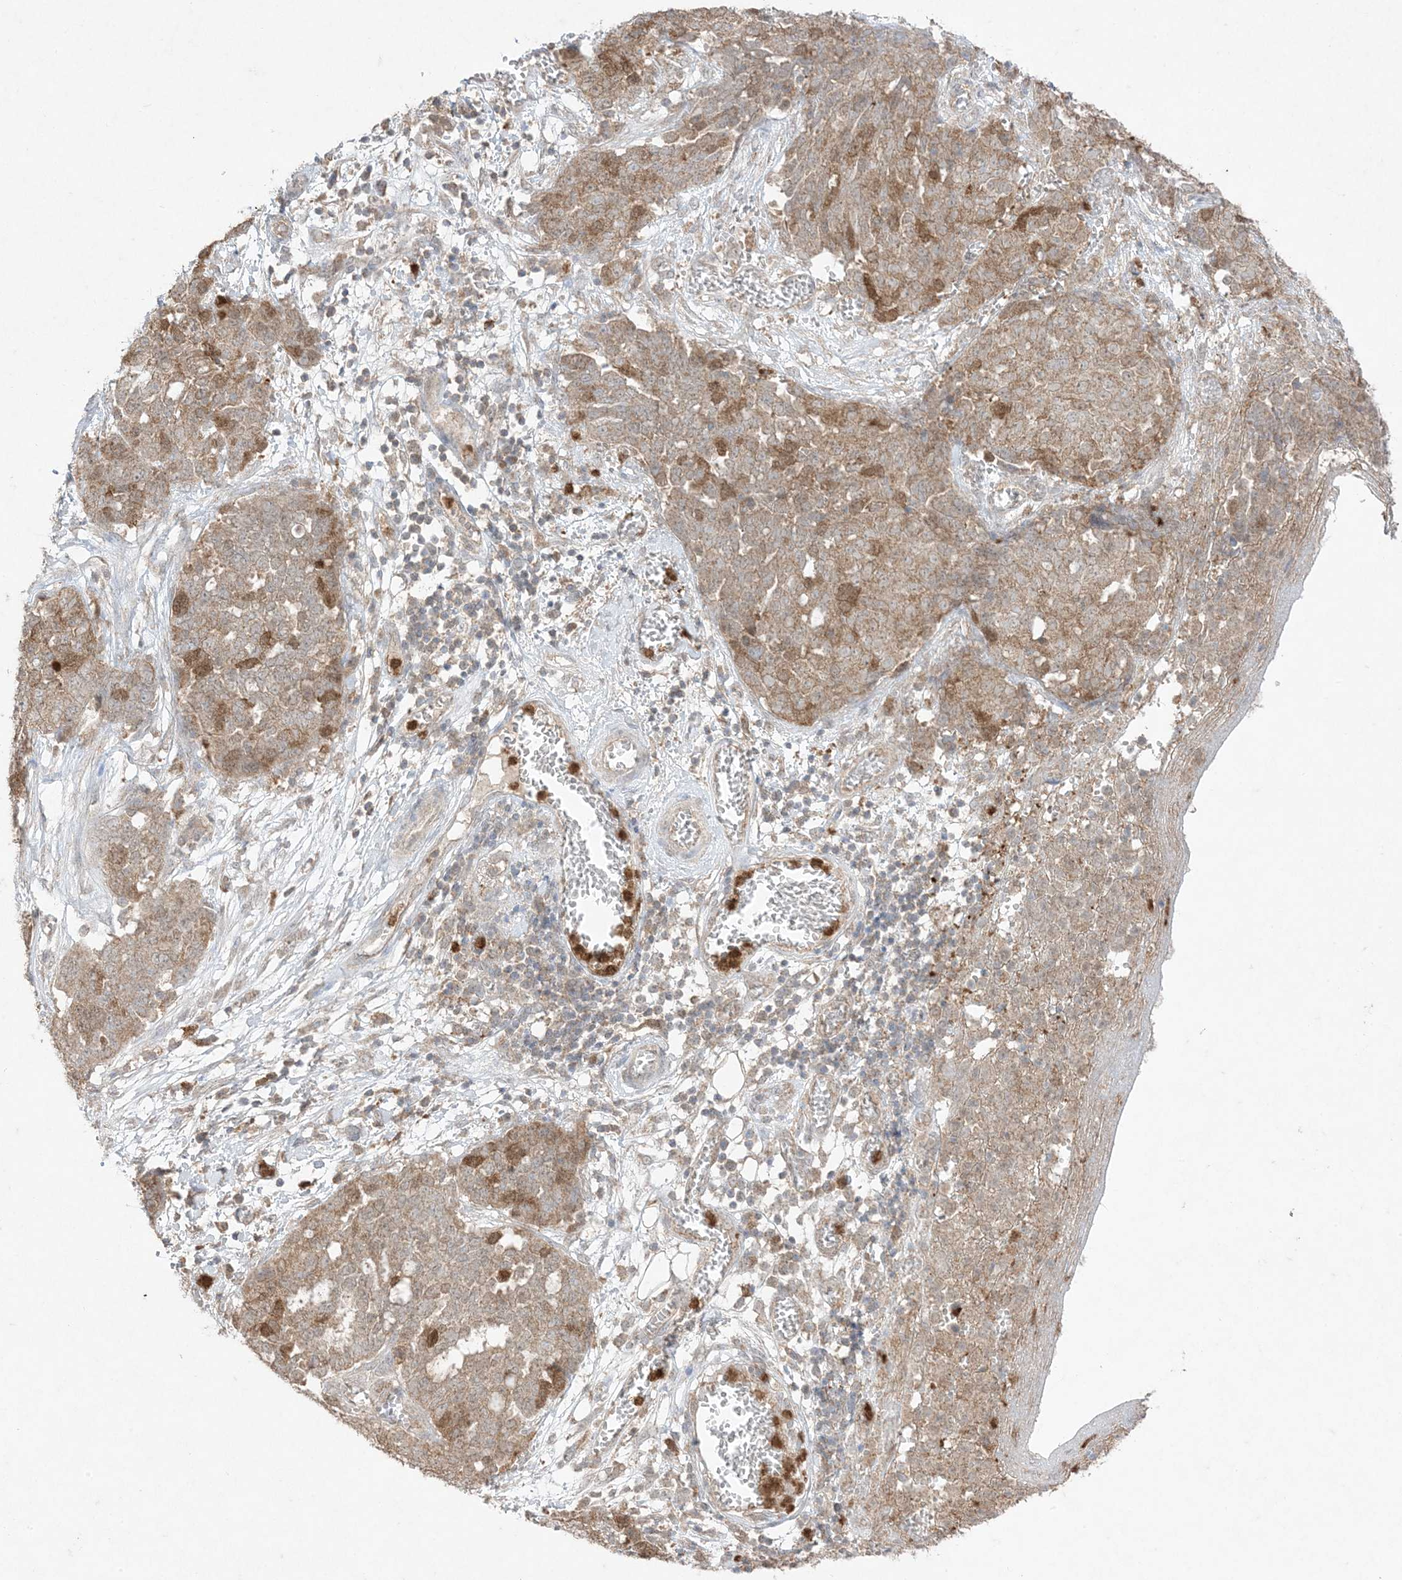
{"staining": {"intensity": "moderate", "quantity": ">75%", "location": "cytoplasmic/membranous"}, "tissue": "ovarian cancer", "cell_type": "Tumor cells", "image_type": "cancer", "snomed": [{"axis": "morphology", "description": "Cystadenocarcinoma, serous, NOS"}, {"axis": "topography", "description": "Soft tissue"}, {"axis": "topography", "description": "Ovary"}], "caption": "Human ovarian cancer stained with a brown dye shows moderate cytoplasmic/membranous positive staining in about >75% of tumor cells.", "gene": "UBE2C", "patient": {"sex": "female", "age": 57}}